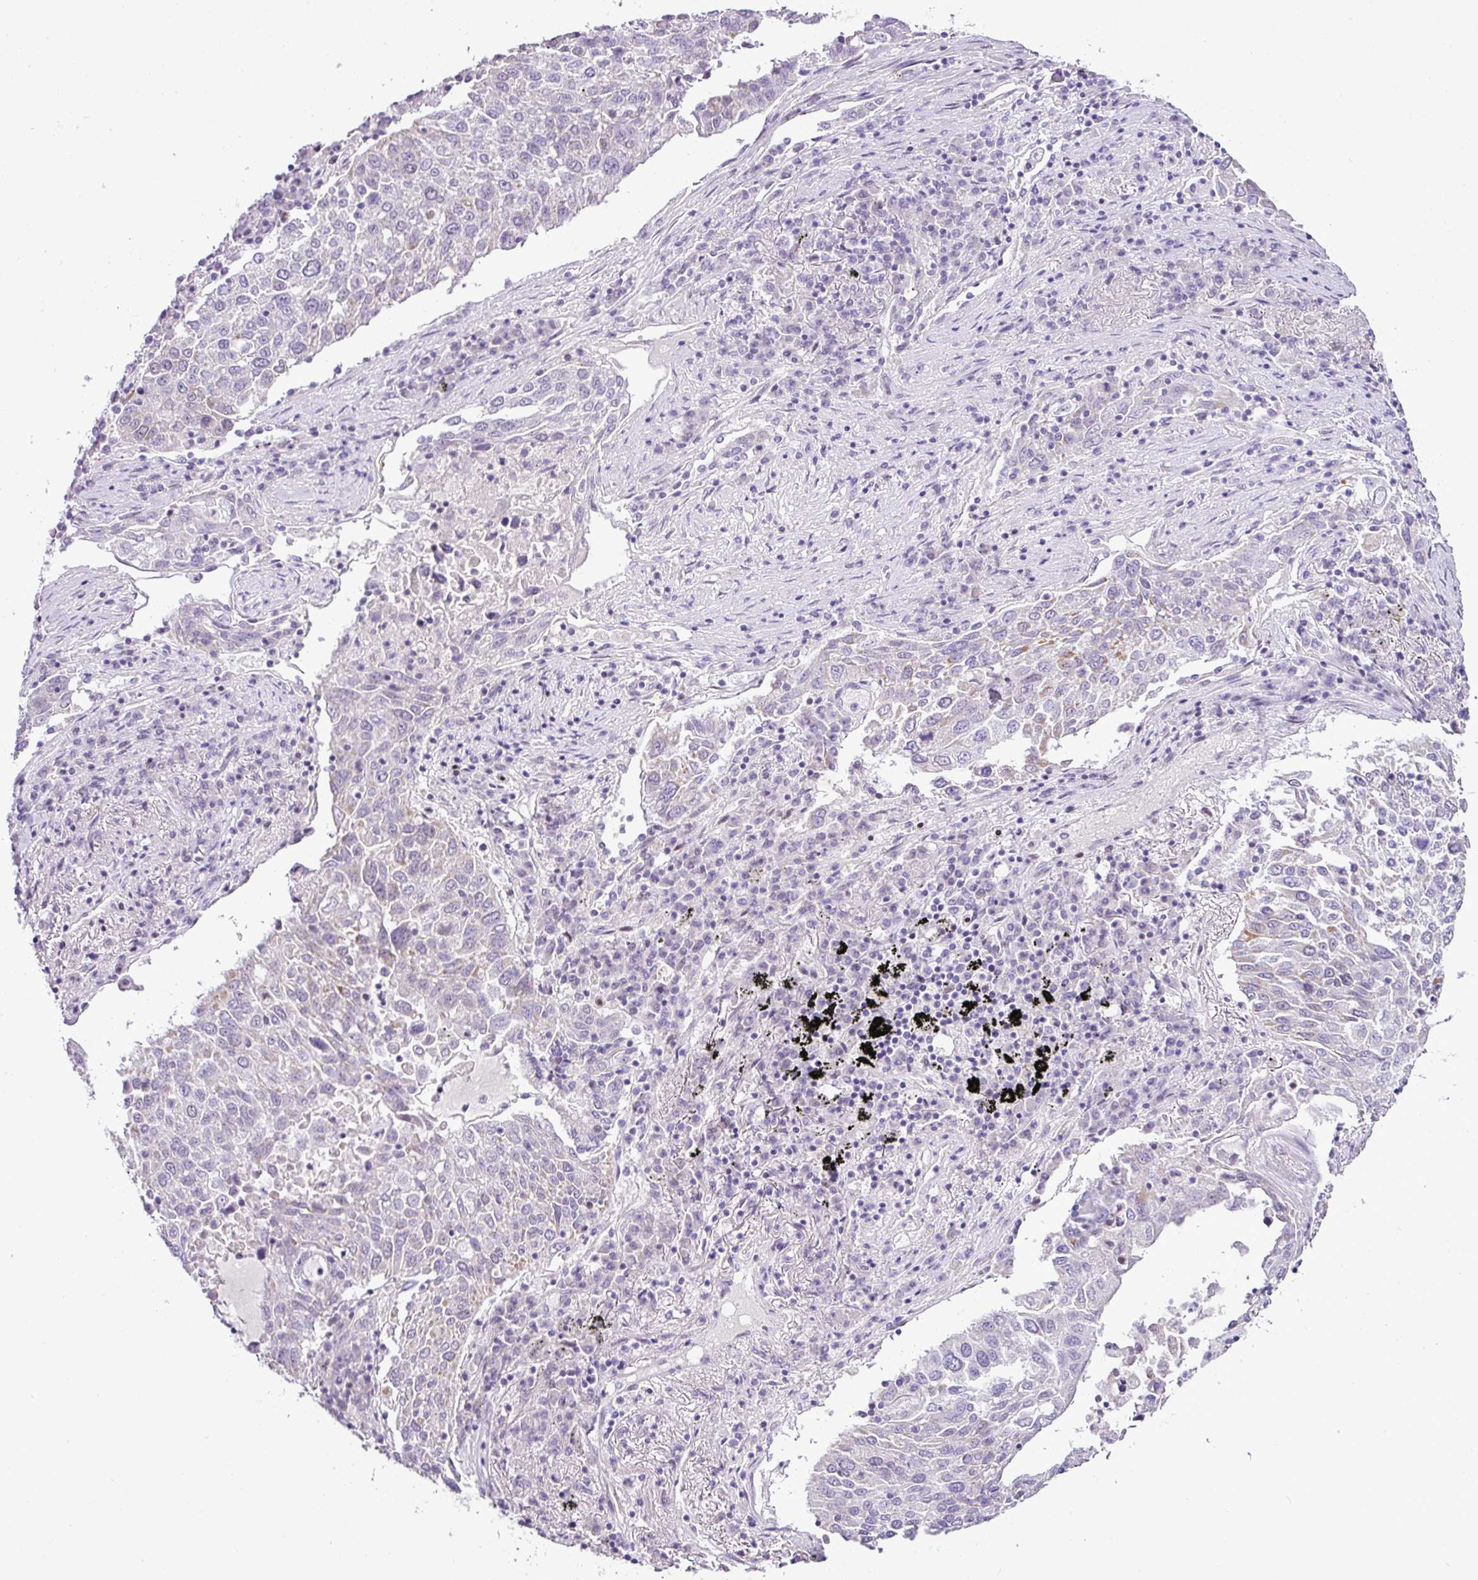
{"staining": {"intensity": "weak", "quantity": "<25%", "location": "cytoplasmic/membranous"}, "tissue": "lung cancer", "cell_type": "Tumor cells", "image_type": "cancer", "snomed": [{"axis": "morphology", "description": "Squamous cell carcinoma, NOS"}, {"axis": "topography", "description": "Lung"}], "caption": "IHC of human lung cancer (squamous cell carcinoma) displays no staining in tumor cells. The staining was performed using DAB to visualize the protein expression in brown, while the nuclei were stained in blue with hematoxylin (Magnification: 20x).", "gene": "CMTM5", "patient": {"sex": "male", "age": 65}}